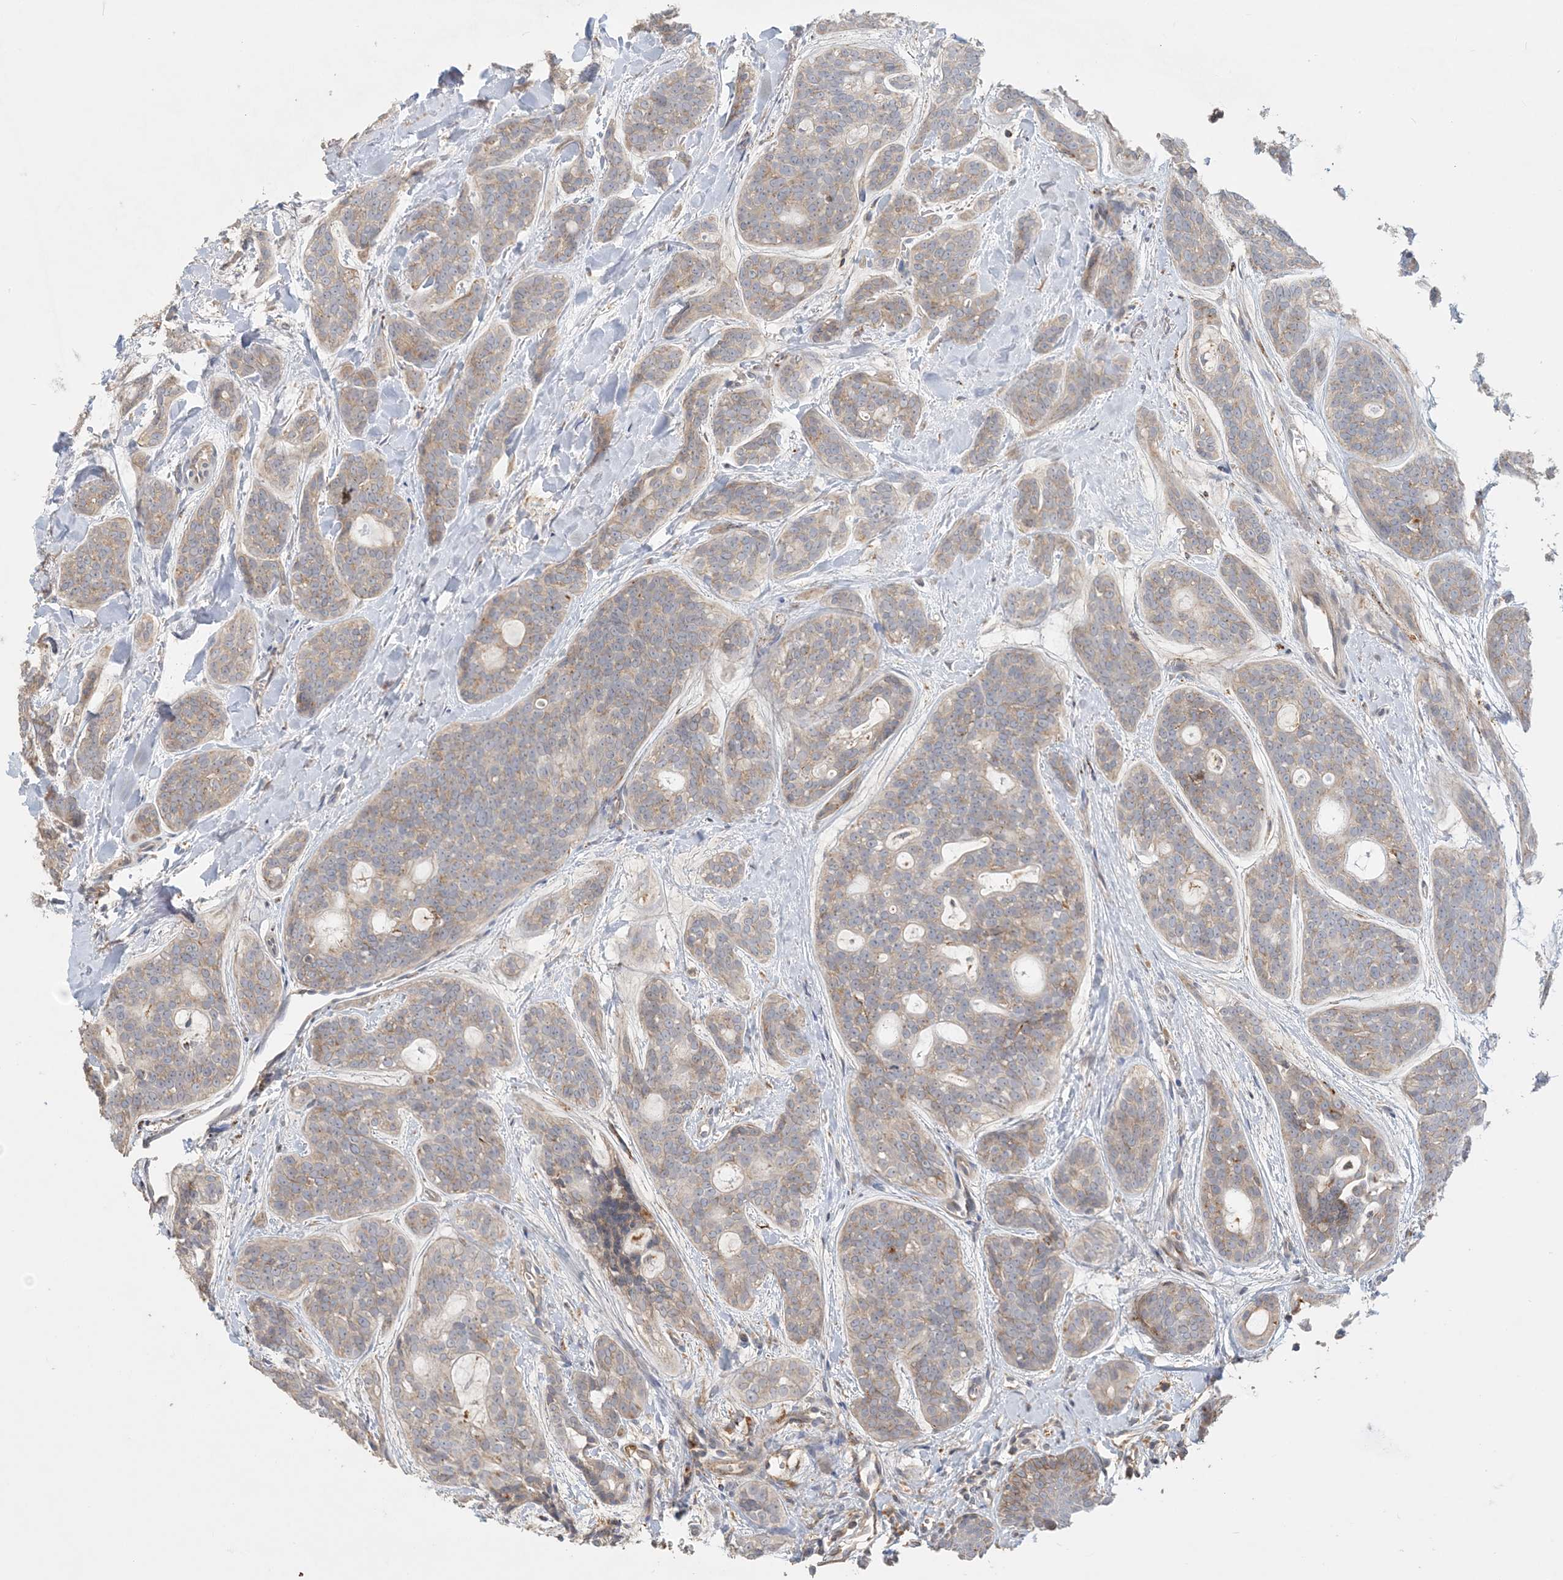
{"staining": {"intensity": "weak", "quantity": "25%-75%", "location": "cytoplasmic/membranous"}, "tissue": "head and neck cancer", "cell_type": "Tumor cells", "image_type": "cancer", "snomed": [{"axis": "morphology", "description": "Adenocarcinoma, NOS"}, {"axis": "topography", "description": "Head-Neck"}], "caption": "Immunohistochemical staining of human head and neck cancer reveals low levels of weak cytoplasmic/membranous positivity in about 25%-75% of tumor cells.", "gene": "SPPL2A", "patient": {"sex": "male", "age": 66}}